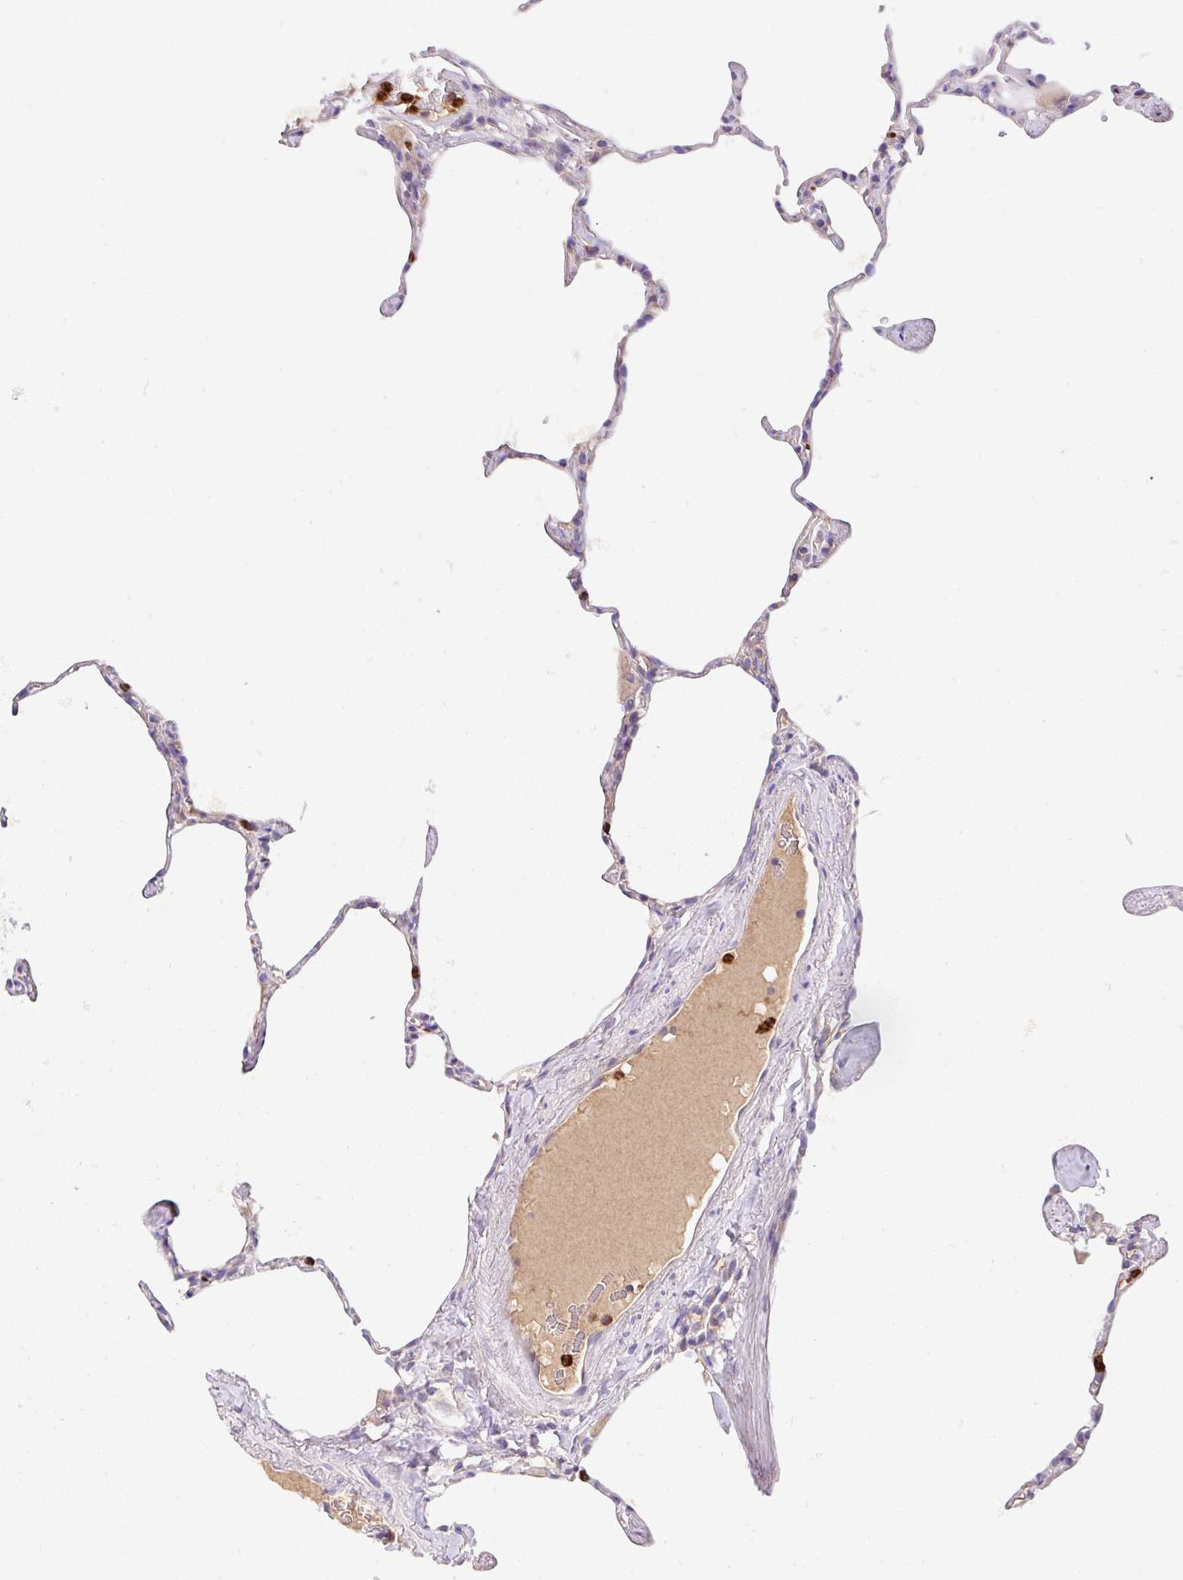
{"staining": {"intensity": "negative", "quantity": "none", "location": "none"}, "tissue": "lung", "cell_type": "Alveolar cells", "image_type": "normal", "snomed": [{"axis": "morphology", "description": "Normal tissue, NOS"}, {"axis": "topography", "description": "Lung"}], "caption": "Immunohistochemistry image of benign human lung stained for a protein (brown), which reveals no positivity in alveolar cells.", "gene": "CRISP3", "patient": {"sex": "male", "age": 65}}